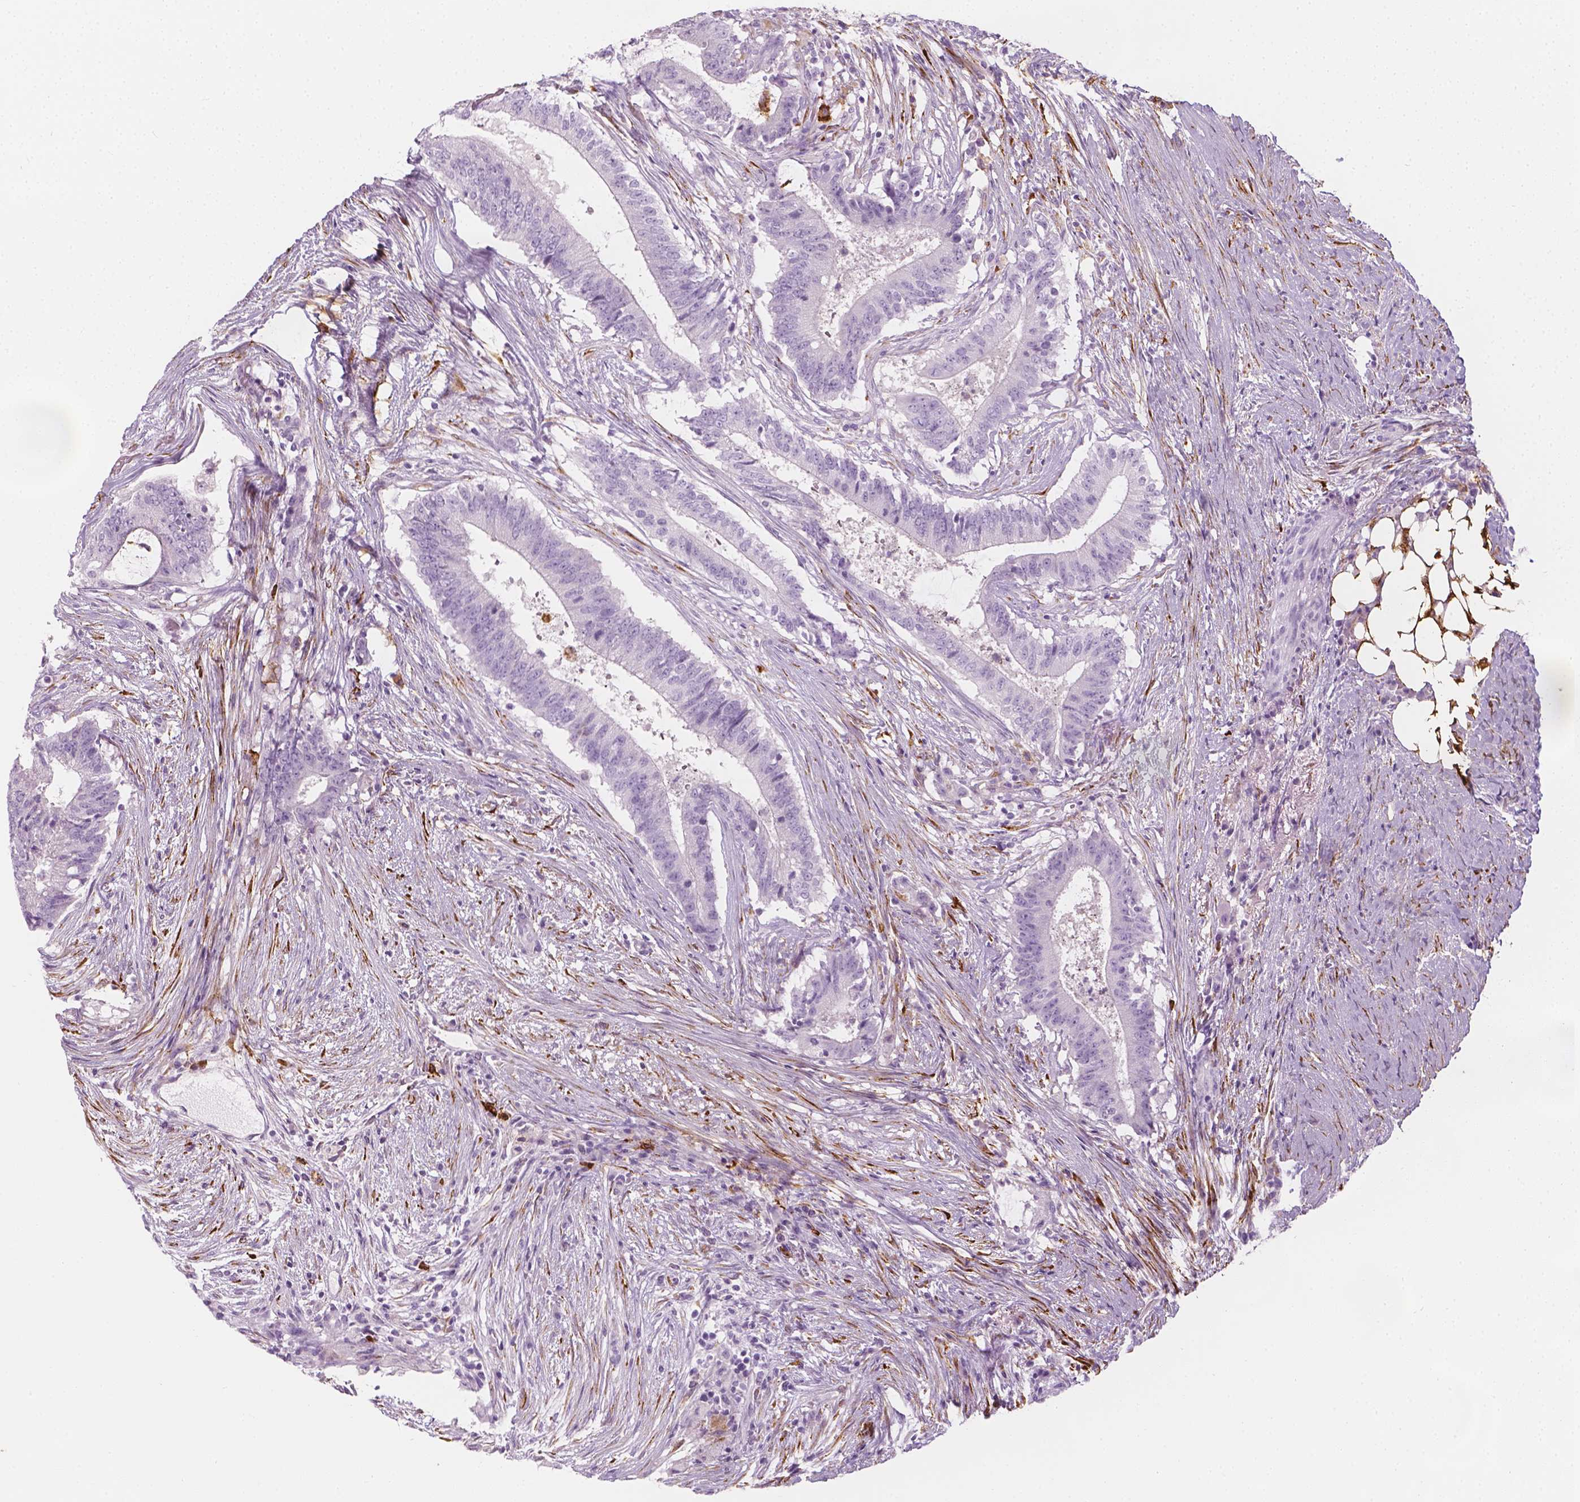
{"staining": {"intensity": "negative", "quantity": "none", "location": "none"}, "tissue": "colorectal cancer", "cell_type": "Tumor cells", "image_type": "cancer", "snomed": [{"axis": "morphology", "description": "Adenocarcinoma, NOS"}, {"axis": "topography", "description": "Colon"}], "caption": "Immunohistochemistry (IHC) of human colorectal cancer (adenocarcinoma) displays no expression in tumor cells.", "gene": "CES1", "patient": {"sex": "female", "age": 43}}